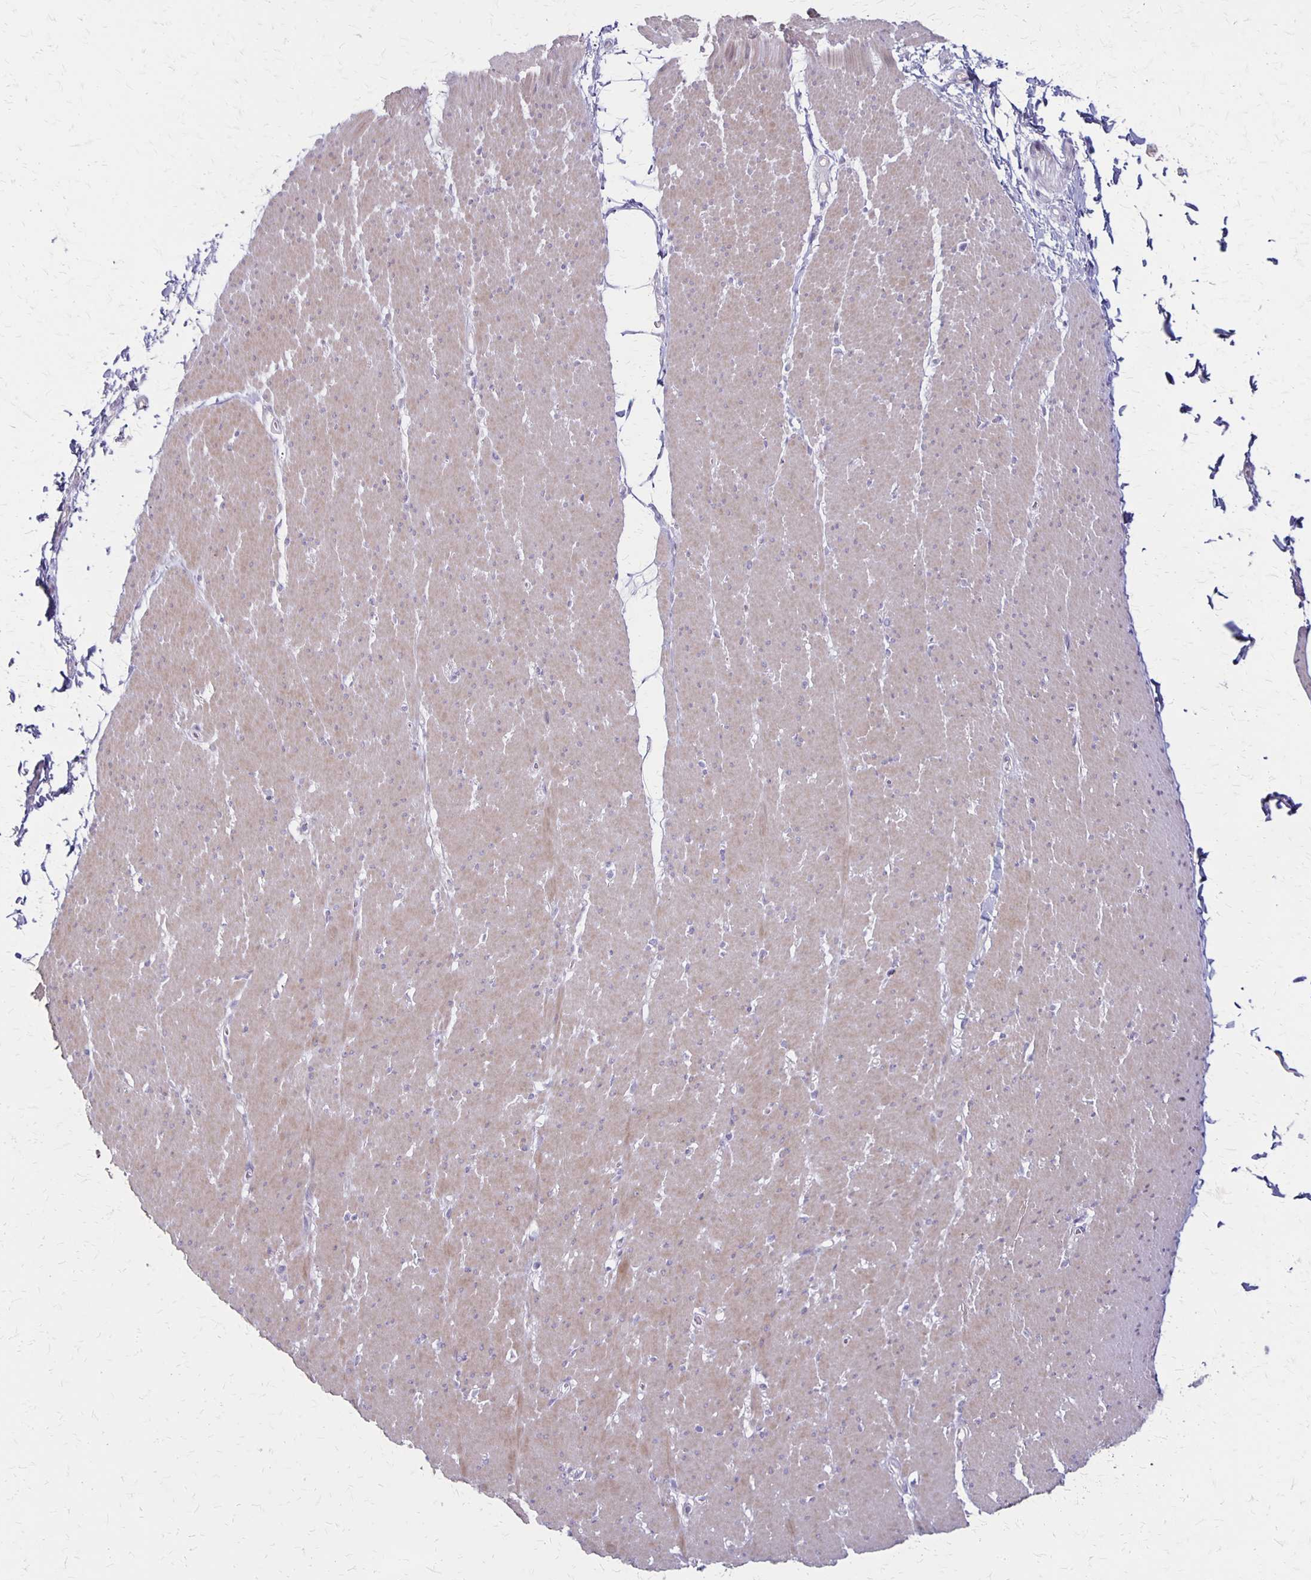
{"staining": {"intensity": "weak", "quantity": "25%-75%", "location": "cytoplasmic/membranous"}, "tissue": "smooth muscle", "cell_type": "Smooth muscle cells", "image_type": "normal", "snomed": [{"axis": "morphology", "description": "Normal tissue, NOS"}, {"axis": "topography", "description": "Smooth muscle"}, {"axis": "topography", "description": "Rectum"}], "caption": "High-magnification brightfield microscopy of unremarkable smooth muscle stained with DAB (3,3'-diaminobenzidine) (brown) and counterstained with hematoxylin (blue). smooth muscle cells exhibit weak cytoplasmic/membranous positivity is present in about25%-75% of cells. (IHC, brightfield microscopy, high magnification).", "gene": "HOMER1", "patient": {"sex": "male", "age": 53}}